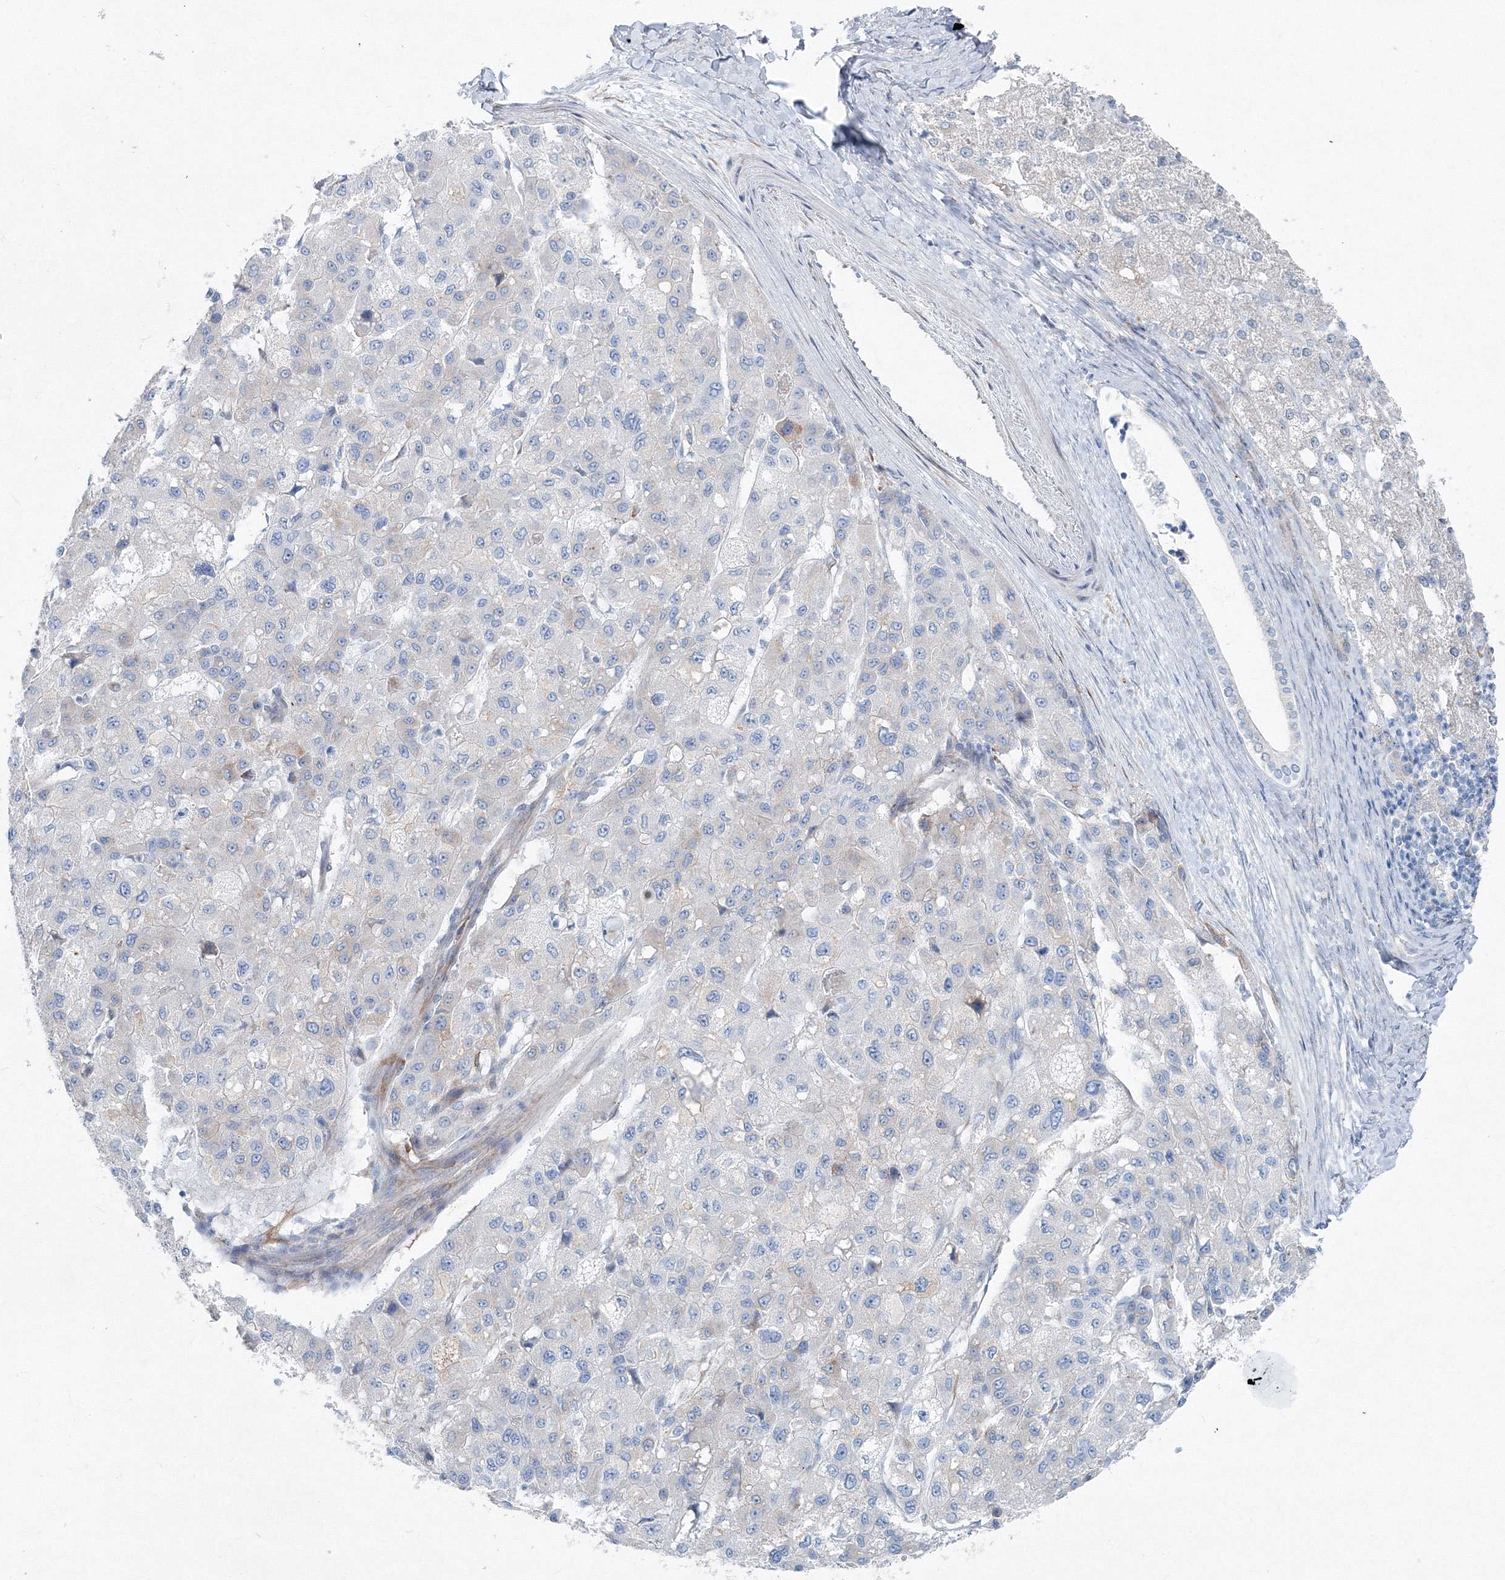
{"staining": {"intensity": "negative", "quantity": "none", "location": "none"}, "tissue": "liver cancer", "cell_type": "Tumor cells", "image_type": "cancer", "snomed": [{"axis": "morphology", "description": "Carcinoma, Hepatocellular, NOS"}, {"axis": "topography", "description": "Liver"}], "caption": "Immunohistochemistry (IHC) of hepatocellular carcinoma (liver) reveals no expression in tumor cells.", "gene": "RCN1", "patient": {"sex": "male", "age": 80}}